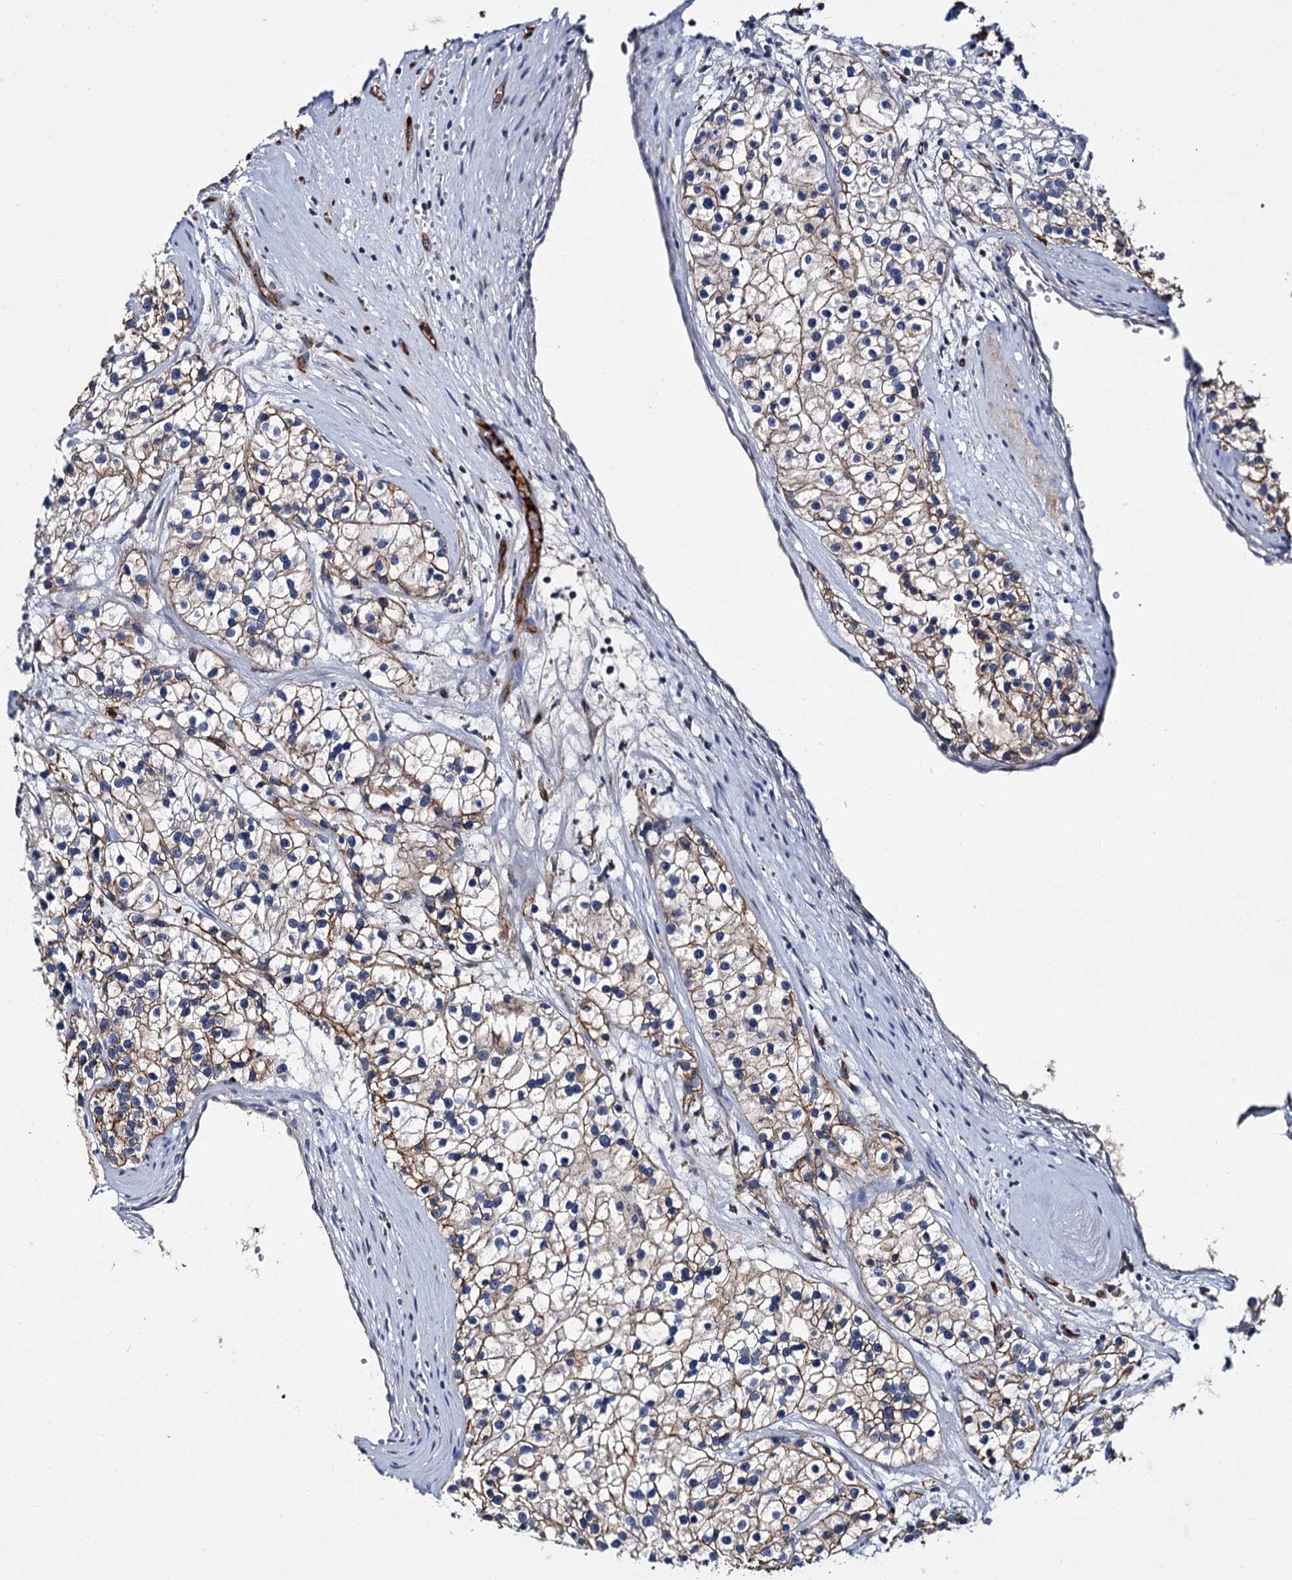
{"staining": {"intensity": "moderate", "quantity": ">75%", "location": "cytoplasmic/membranous"}, "tissue": "renal cancer", "cell_type": "Tumor cells", "image_type": "cancer", "snomed": [{"axis": "morphology", "description": "Adenocarcinoma, NOS"}, {"axis": "topography", "description": "Kidney"}], "caption": "Renal adenocarcinoma tissue exhibits moderate cytoplasmic/membranous positivity in about >75% of tumor cells, visualized by immunohistochemistry.", "gene": "CACNA1C", "patient": {"sex": "female", "age": 57}}